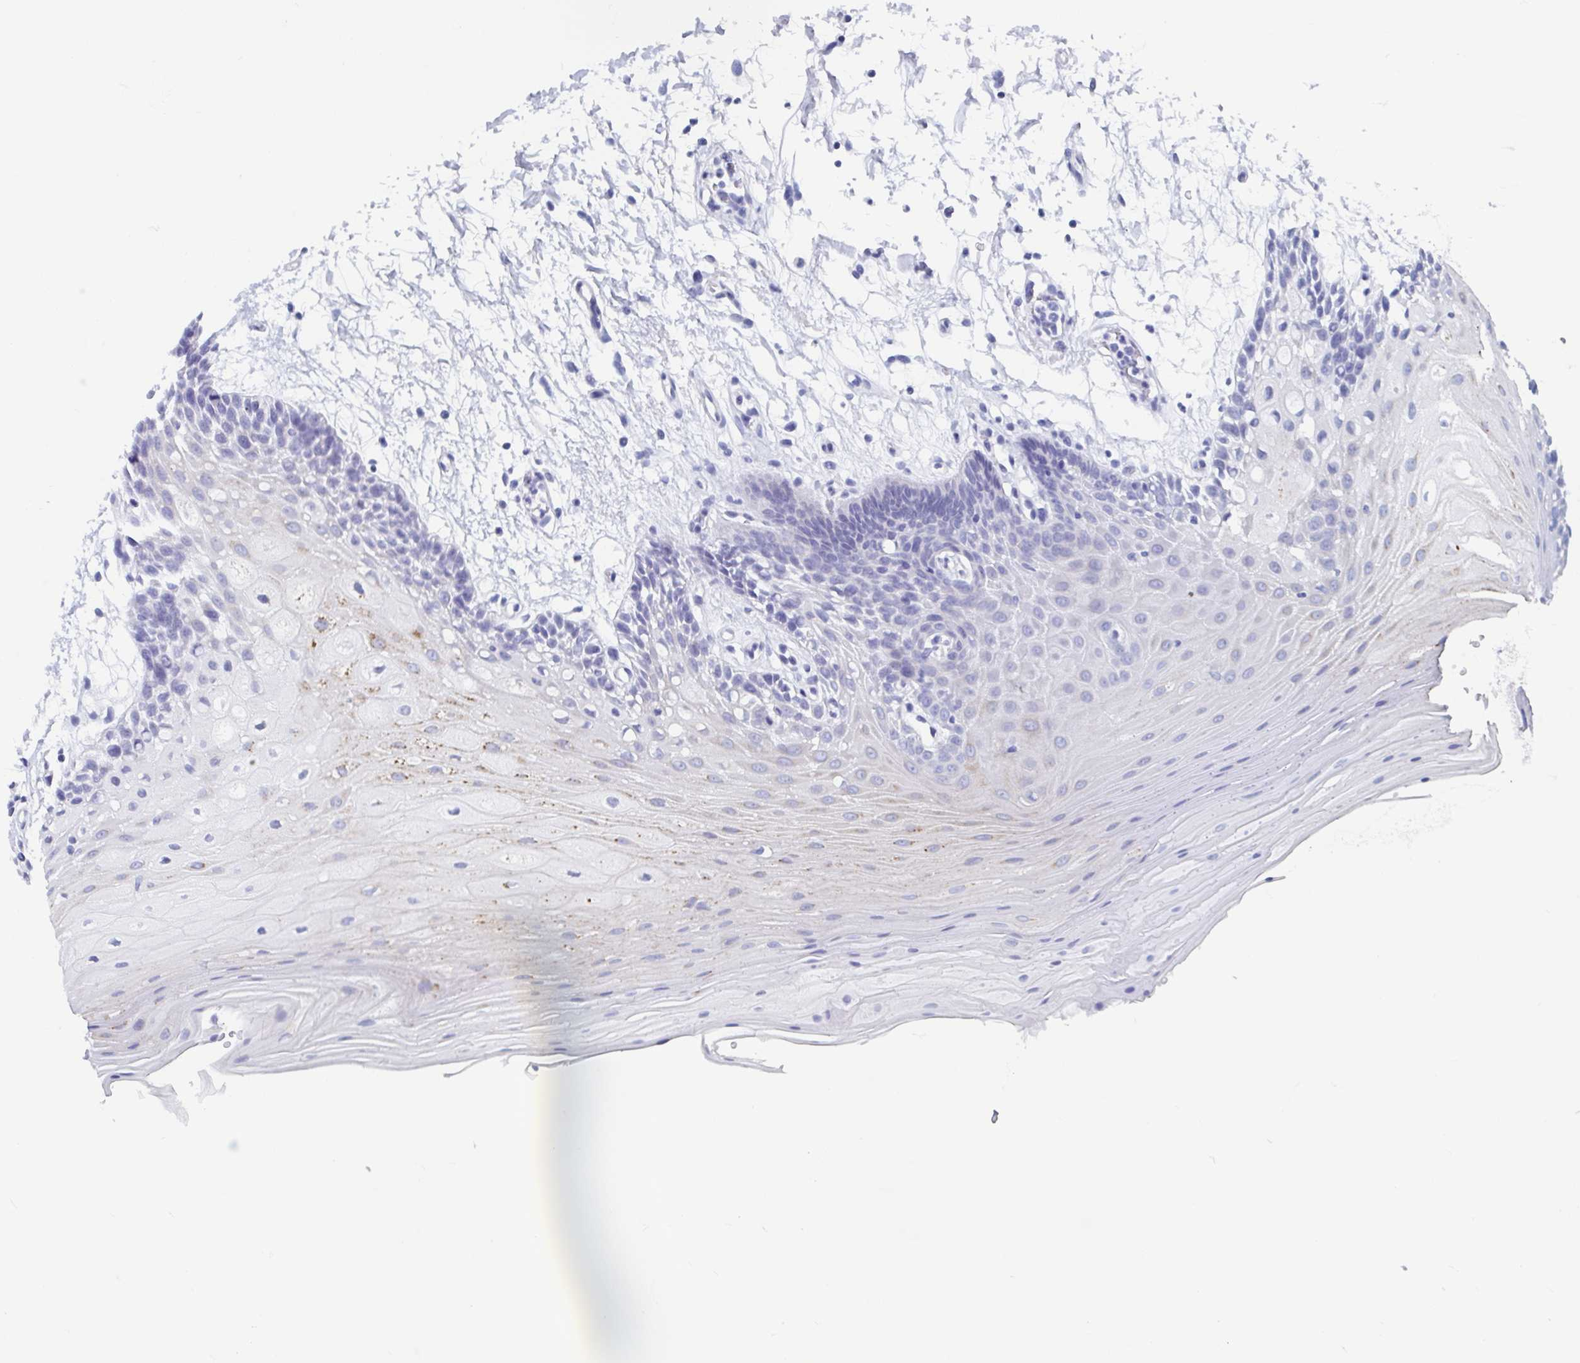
{"staining": {"intensity": "negative", "quantity": "none", "location": "none"}, "tissue": "oral mucosa", "cell_type": "Squamous epithelial cells", "image_type": "normal", "snomed": [{"axis": "morphology", "description": "Normal tissue, NOS"}, {"axis": "morphology", "description": "Squamous cell carcinoma, NOS"}, {"axis": "topography", "description": "Oral tissue"}, {"axis": "topography", "description": "Tounge, NOS"}, {"axis": "topography", "description": "Head-Neck"}], "caption": "A high-resolution image shows IHC staining of normal oral mucosa, which demonstrates no significant staining in squamous epithelial cells.", "gene": "SHCBP1L", "patient": {"sex": "male", "age": 62}}